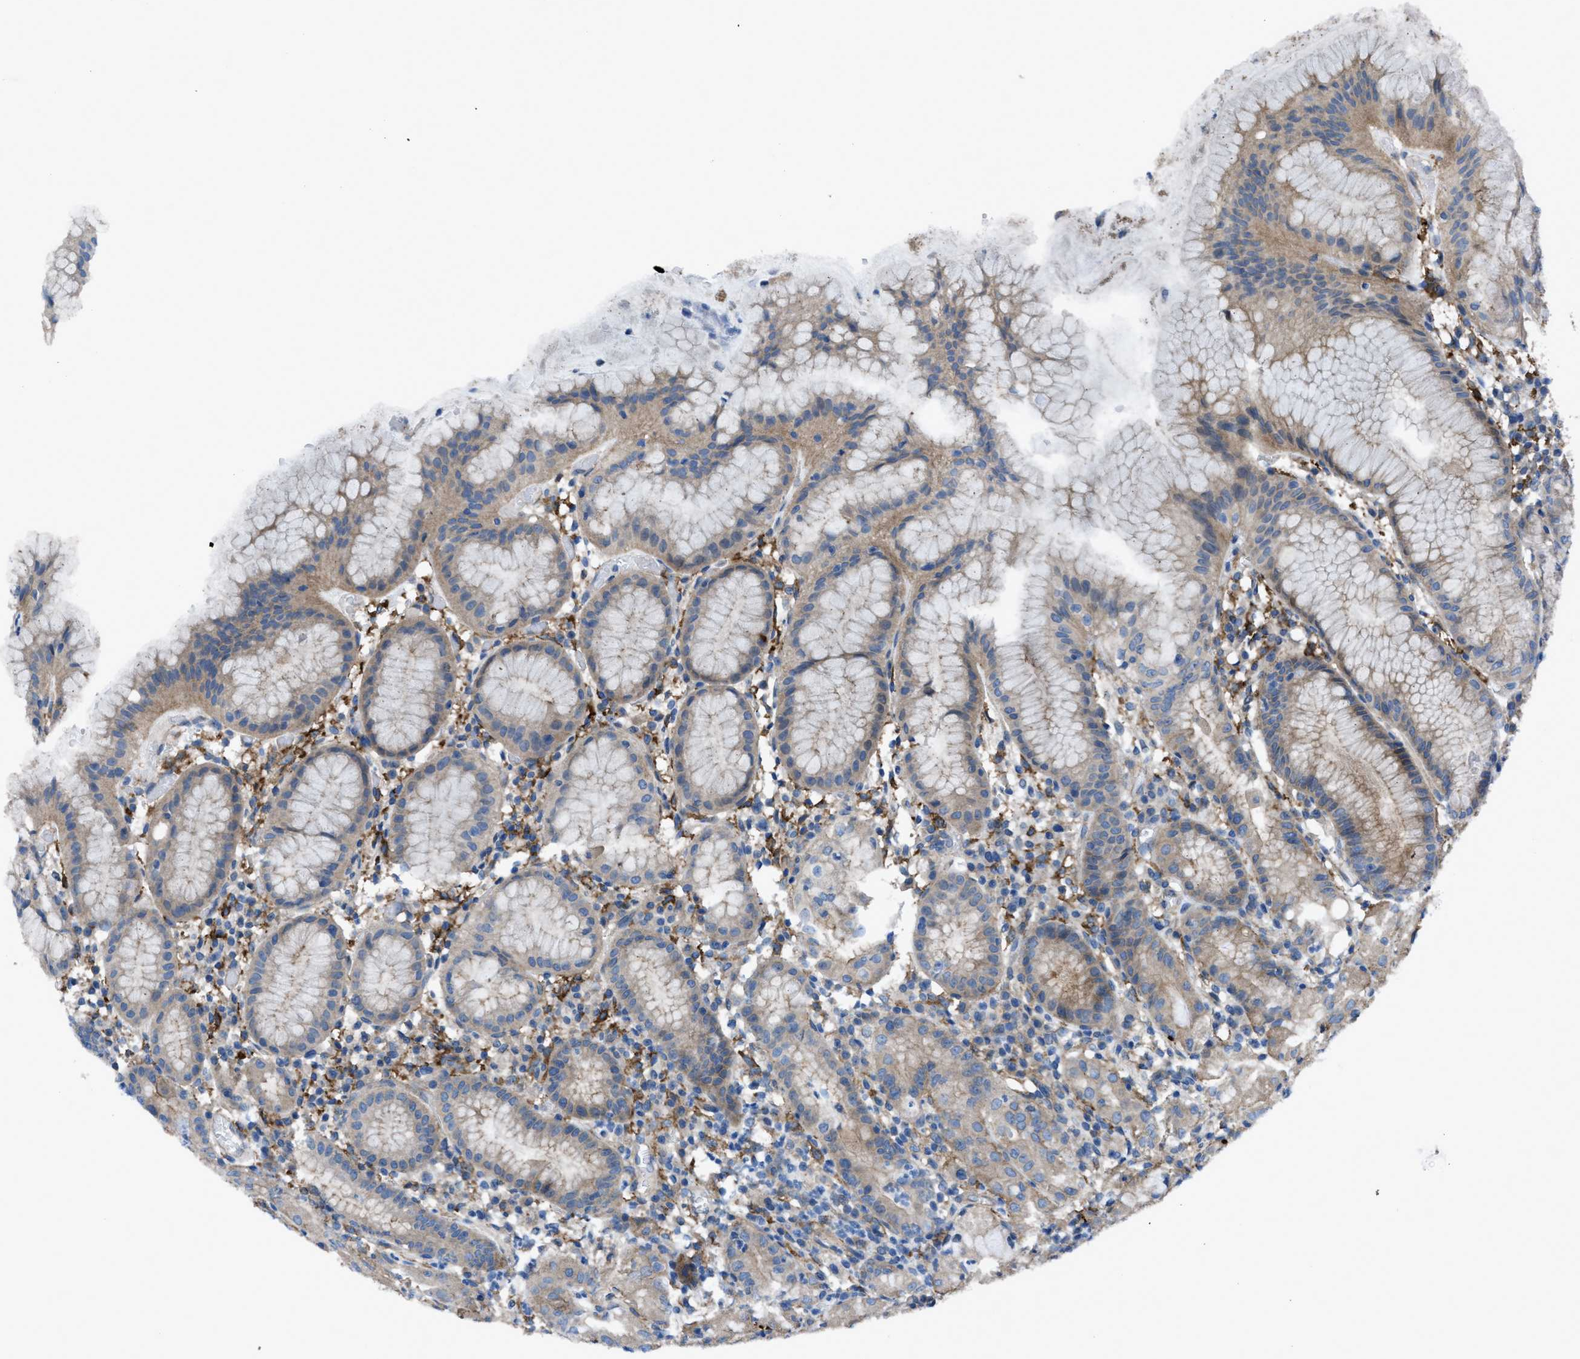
{"staining": {"intensity": "moderate", "quantity": ">75%", "location": "cytoplasmic/membranous"}, "tissue": "stomach", "cell_type": "Glandular cells", "image_type": "normal", "snomed": [{"axis": "morphology", "description": "Normal tissue, NOS"}, {"axis": "topography", "description": "Stomach"}, {"axis": "topography", "description": "Stomach, lower"}], "caption": "Stomach stained with IHC reveals moderate cytoplasmic/membranous positivity in approximately >75% of glandular cells.", "gene": "EGFR", "patient": {"sex": "female", "age": 75}}